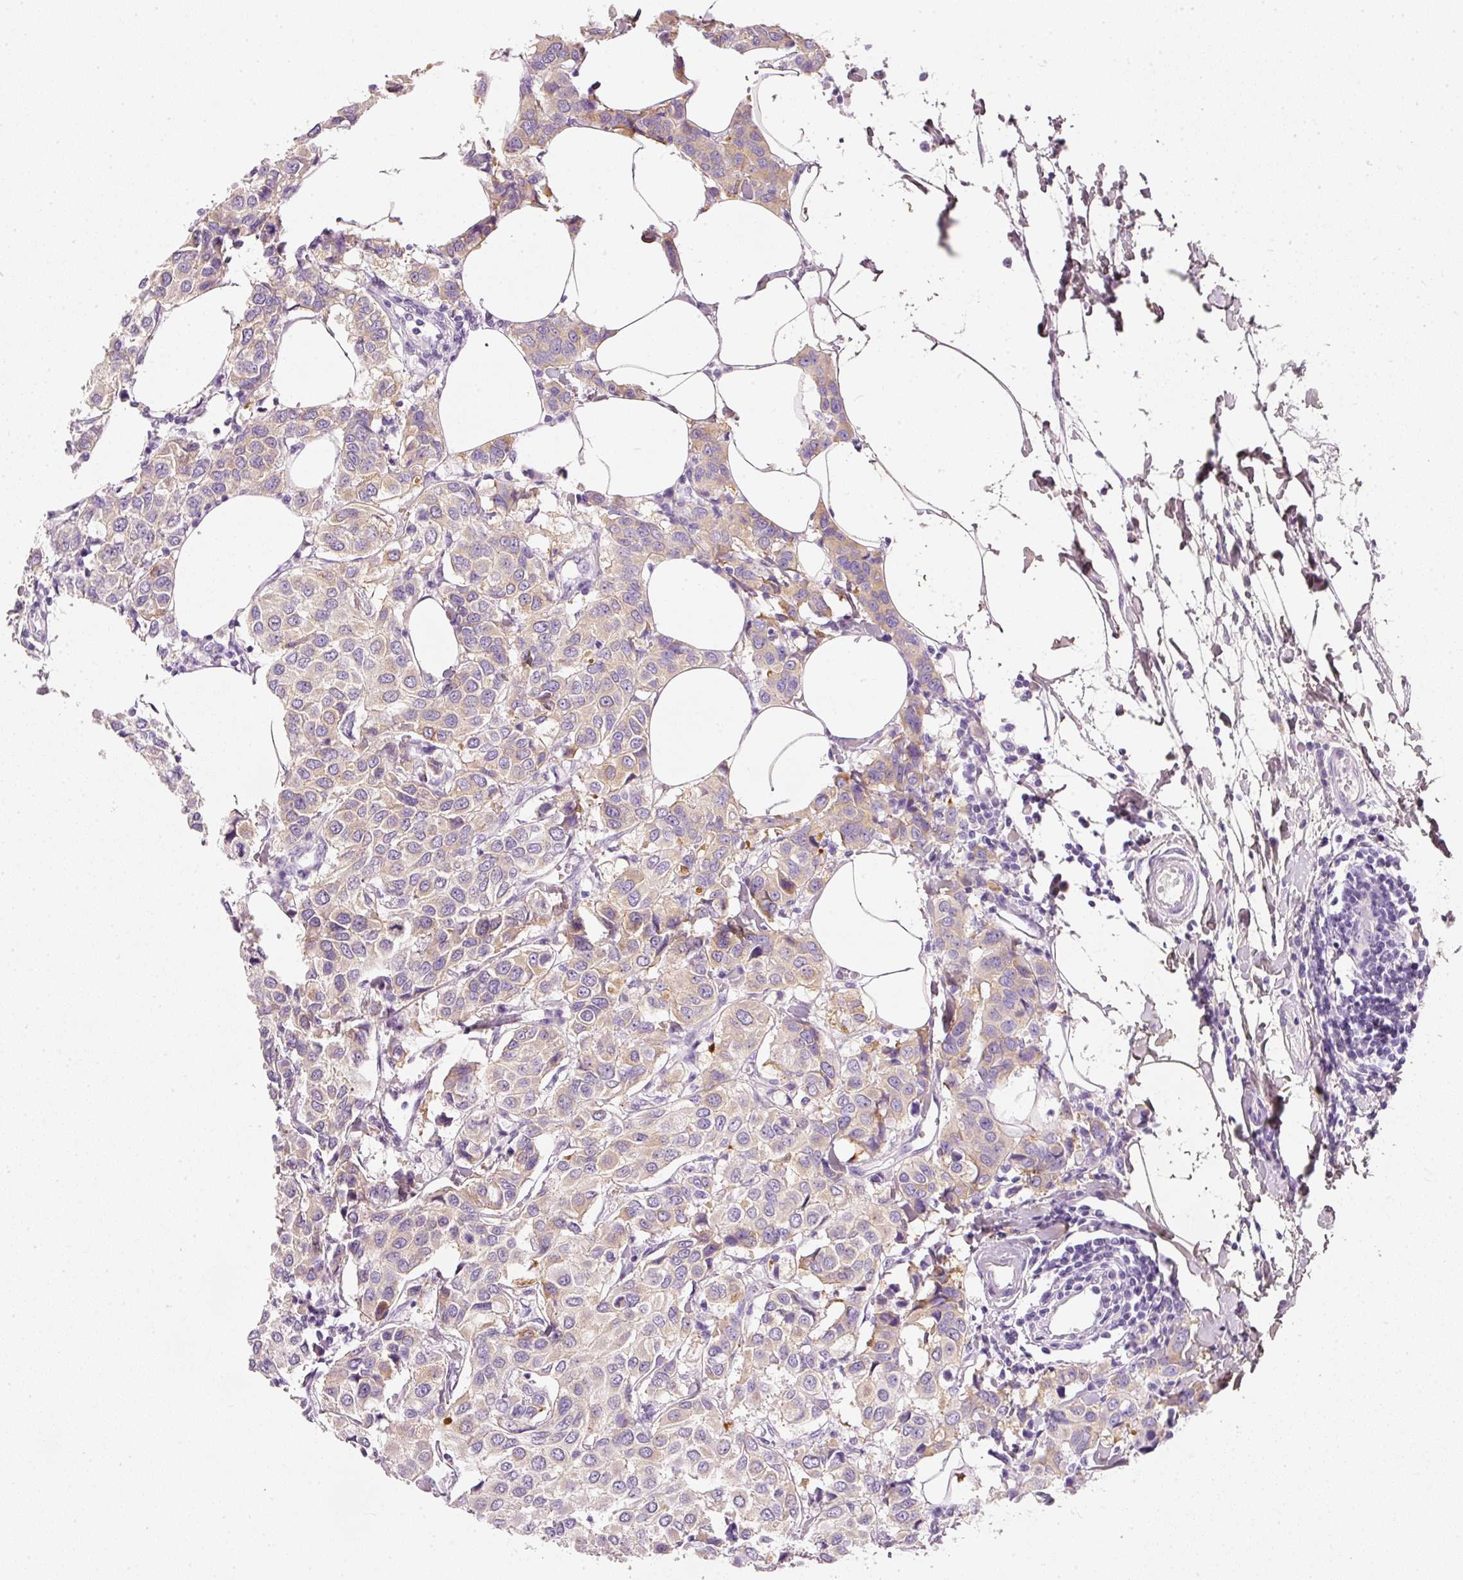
{"staining": {"intensity": "weak", "quantity": ">75%", "location": "cytoplasmic/membranous"}, "tissue": "breast cancer", "cell_type": "Tumor cells", "image_type": "cancer", "snomed": [{"axis": "morphology", "description": "Duct carcinoma"}, {"axis": "topography", "description": "Breast"}], "caption": "This histopathology image reveals immunohistochemistry (IHC) staining of human breast cancer, with low weak cytoplasmic/membranous positivity in about >75% of tumor cells.", "gene": "PDXDC1", "patient": {"sex": "female", "age": 55}}